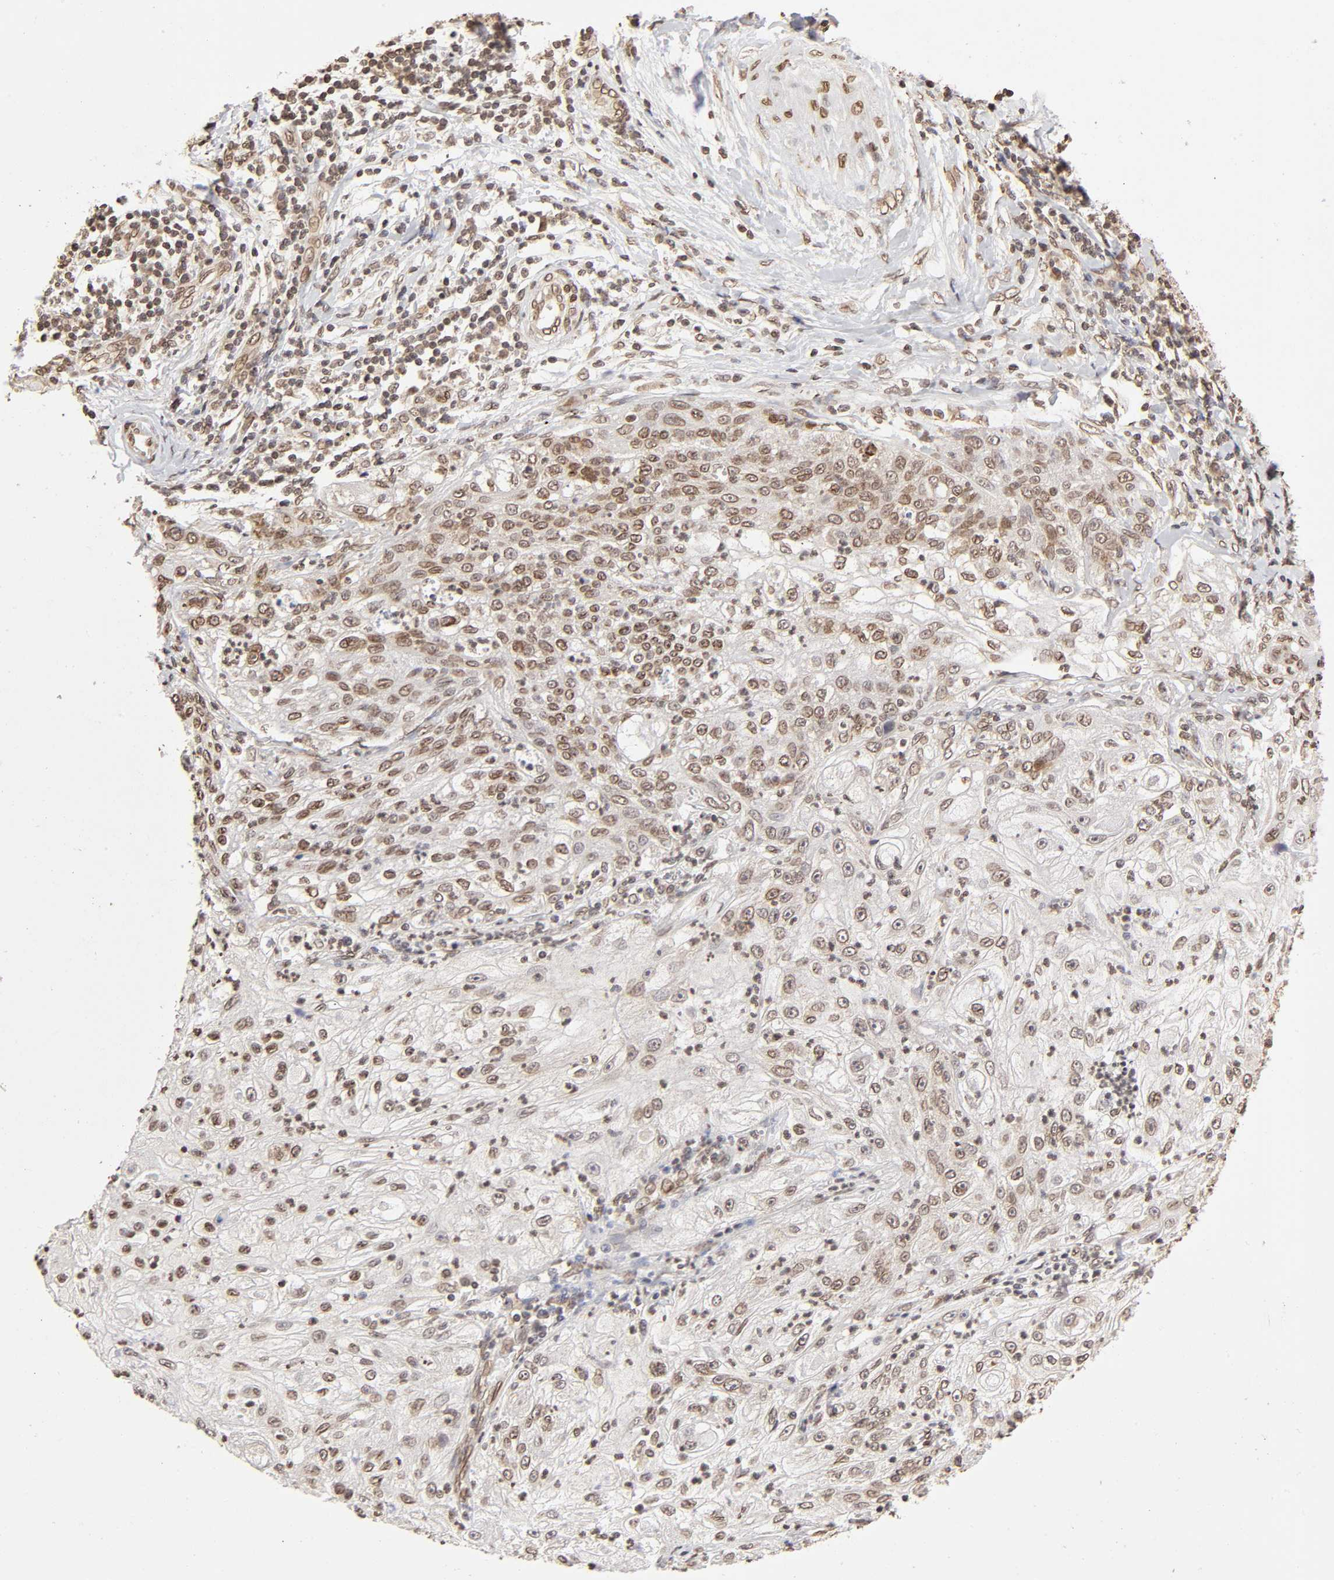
{"staining": {"intensity": "weak", "quantity": ">75%", "location": "nuclear"}, "tissue": "lung cancer", "cell_type": "Tumor cells", "image_type": "cancer", "snomed": [{"axis": "morphology", "description": "Inflammation, NOS"}, {"axis": "morphology", "description": "Squamous cell carcinoma, NOS"}, {"axis": "topography", "description": "Lymph node"}, {"axis": "topography", "description": "Soft tissue"}, {"axis": "topography", "description": "Lung"}], "caption": "High-power microscopy captured an IHC photomicrograph of lung cancer (squamous cell carcinoma), revealing weak nuclear expression in approximately >75% of tumor cells.", "gene": "MLLT6", "patient": {"sex": "male", "age": 66}}